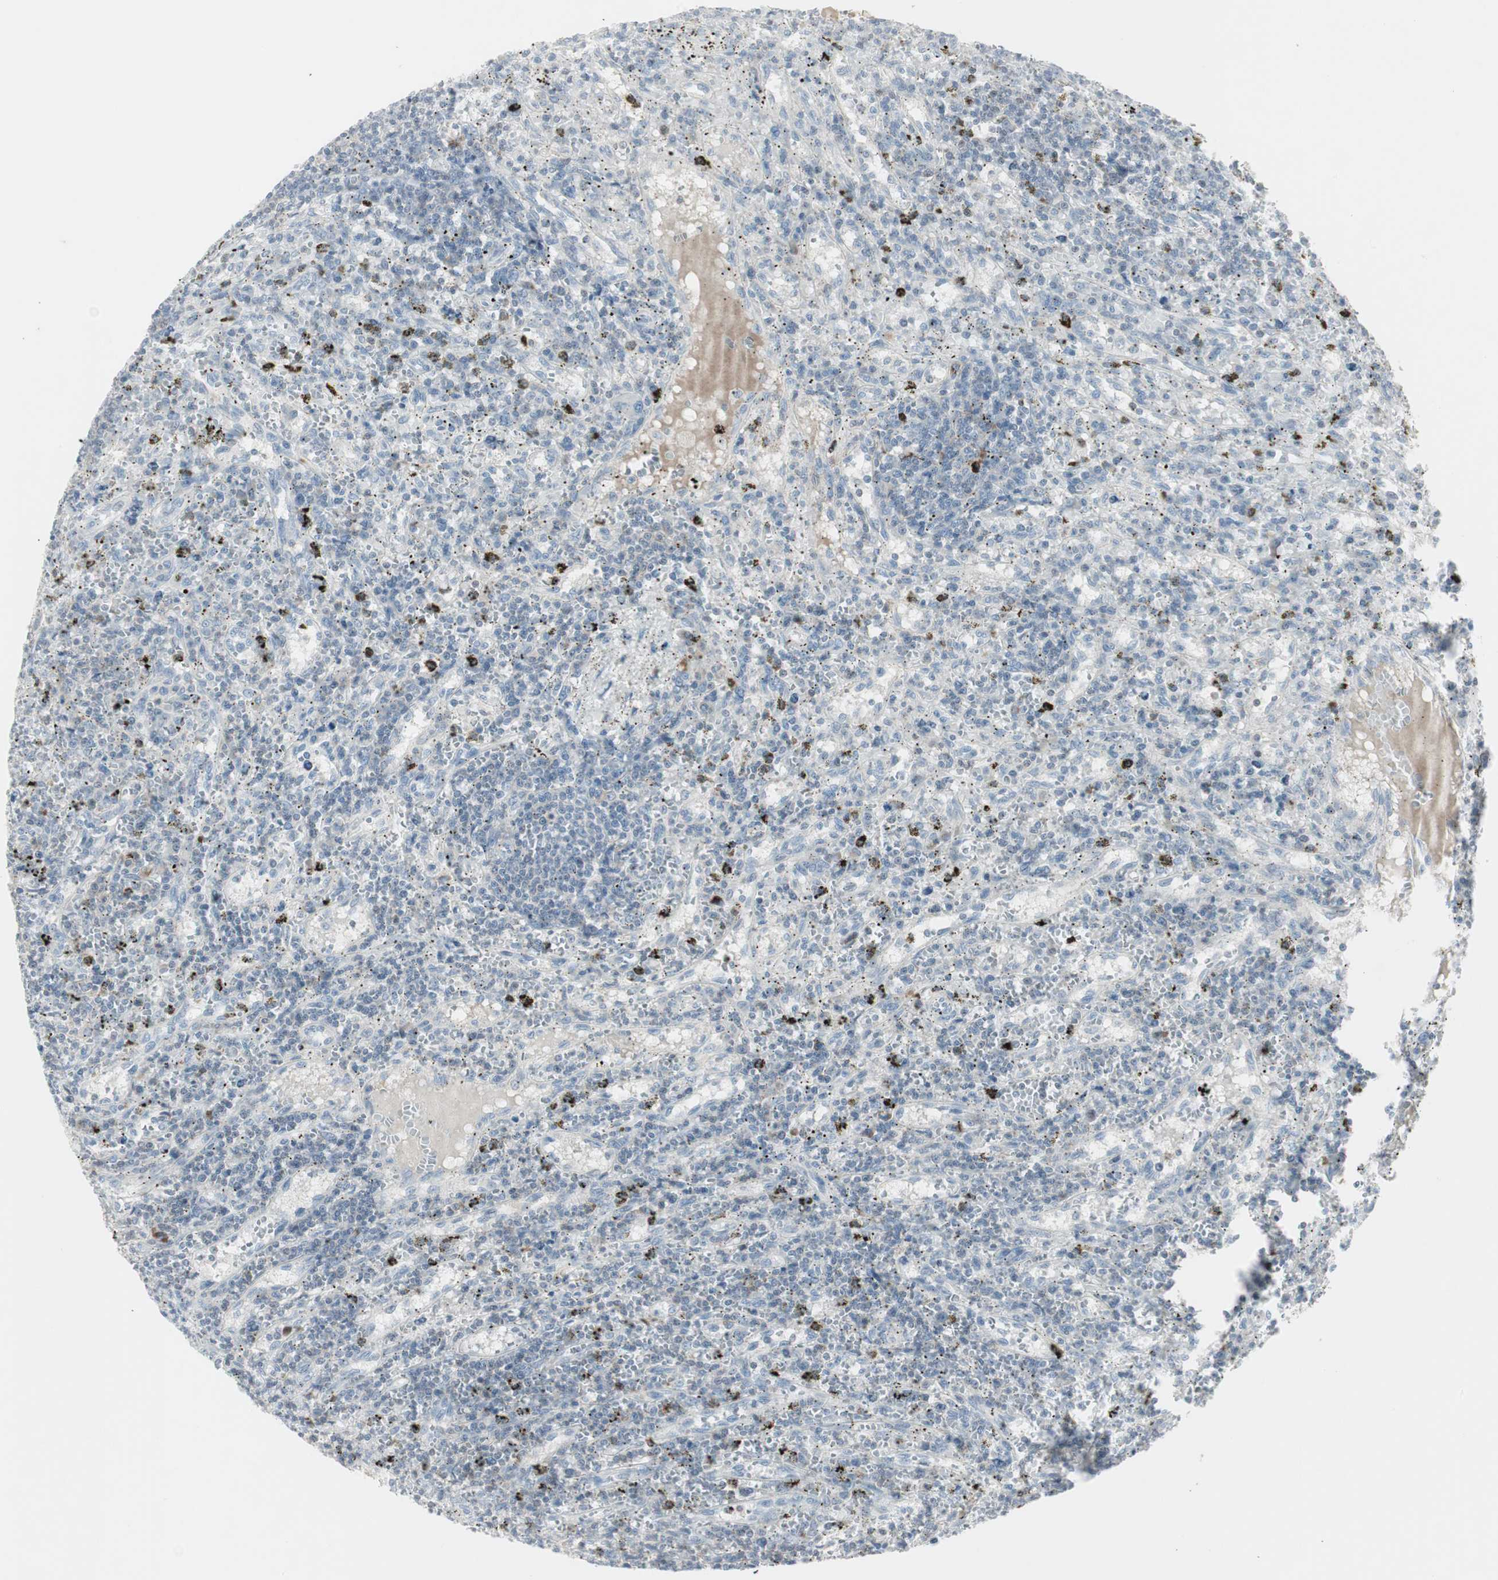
{"staining": {"intensity": "negative", "quantity": "none", "location": "none"}, "tissue": "lymphoma", "cell_type": "Tumor cells", "image_type": "cancer", "snomed": [{"axis": "morphology", "description": "Malignant lymphoma, non-Hodgkin's type, Low grade"}, {"axis": "topography", "description": "Spleen"}], "caption": "Lymphoma stained for a protein using immunohistochemistry displays no staining tumor cells.", "gene": "MAP4K4", "patient": {"sex": "male", "age": 76}}